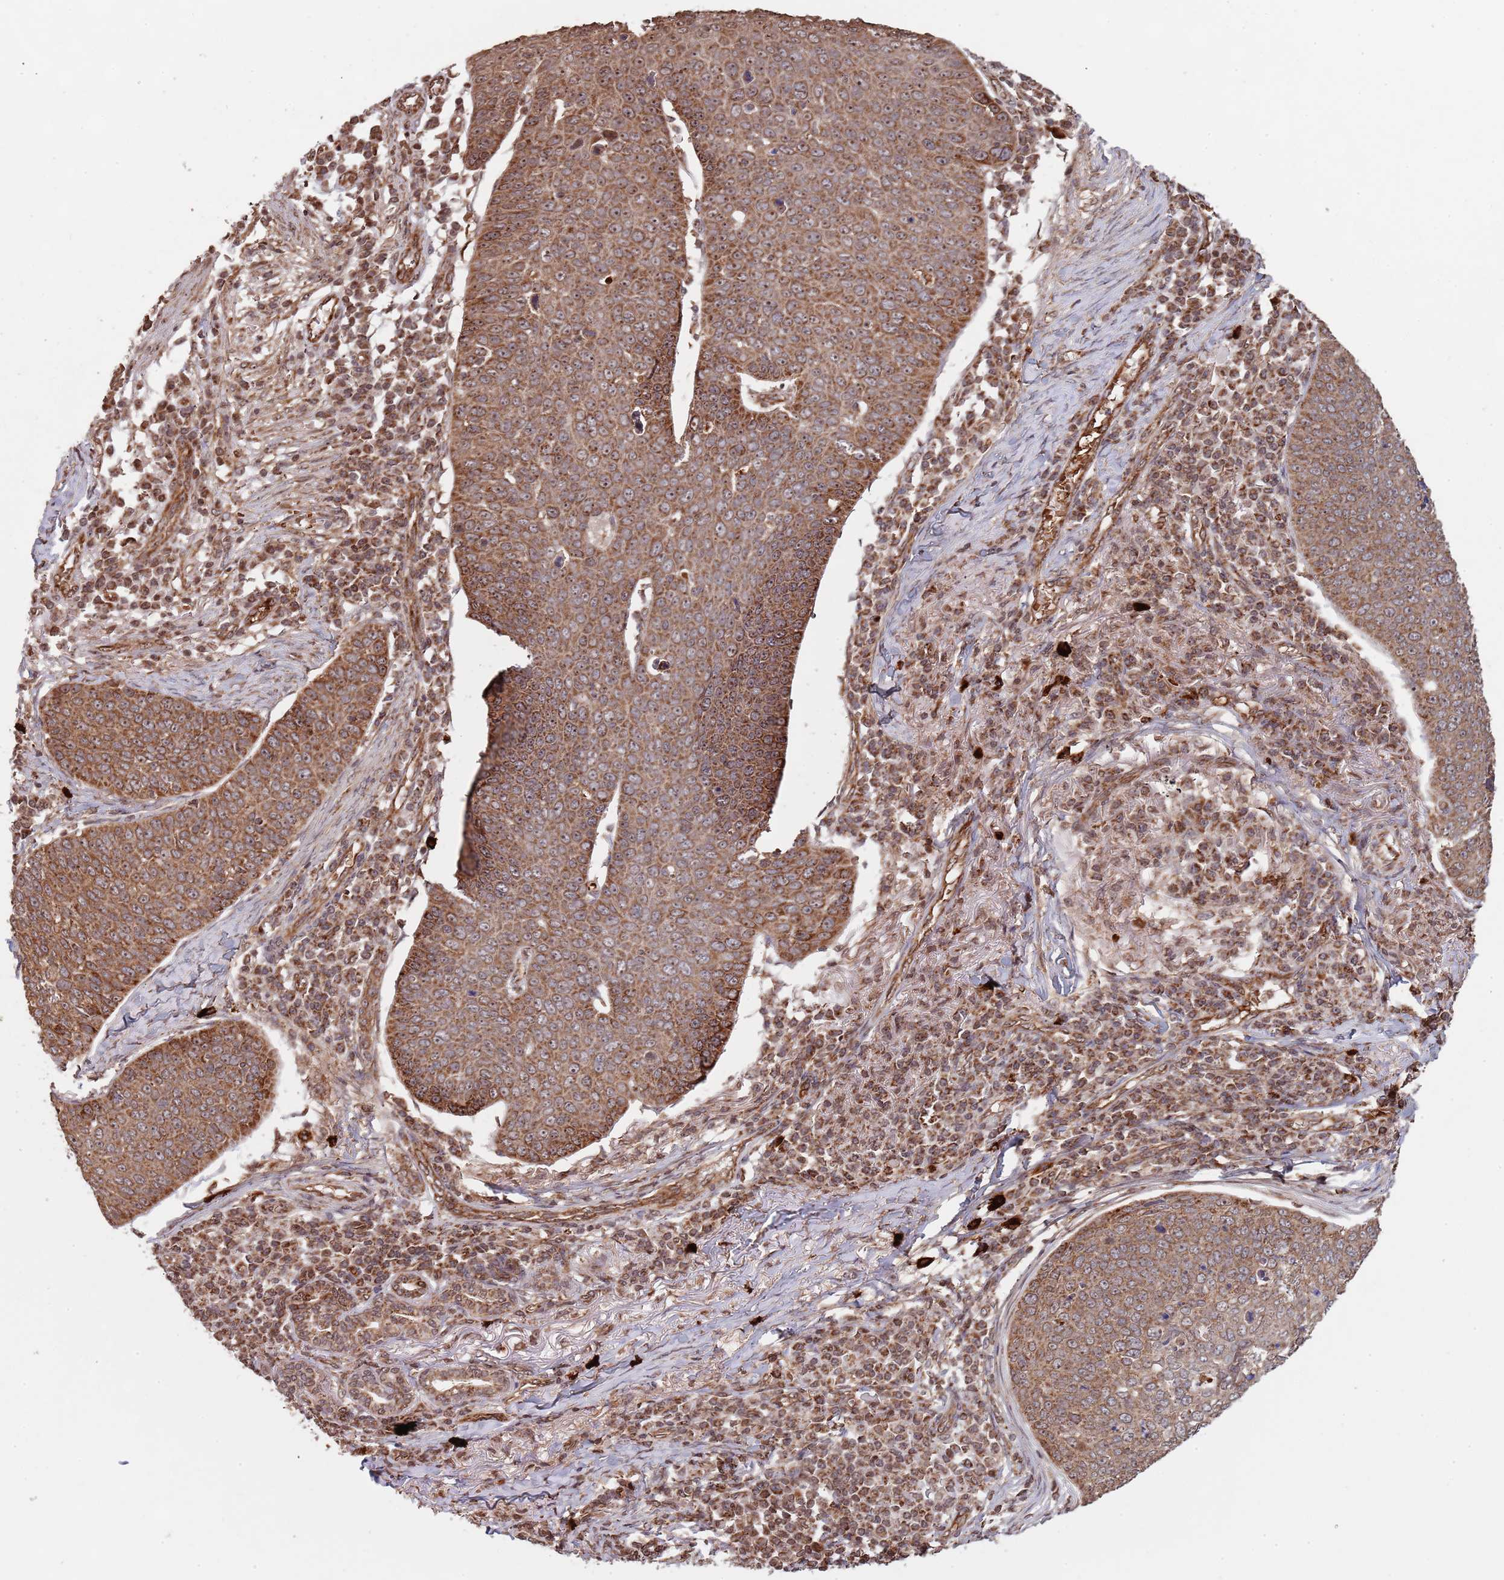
{"staining": {"intensity": "moderate", "quantity": ">75%", "location": "cytoplasmic/membranous,nuclear"}, "tissue": "skin cancer", "cell_type": "Tumor cells", "image_type": "cancer", "snomed": [{"axis": "morphology", "description": "Squamous cell carcinoma, NOS"}, {"axis": "topography", "description": "Skin"}], "caption": "IHC image of human skin cancer stained for a protein (brown), which reveals medium levels of moderate cytoplasmic/membranous and nuclear positivity in approximately >75% of tumor cells.", "gene": "DCHS1", "patient": {"sex": "male", "age": 71}}